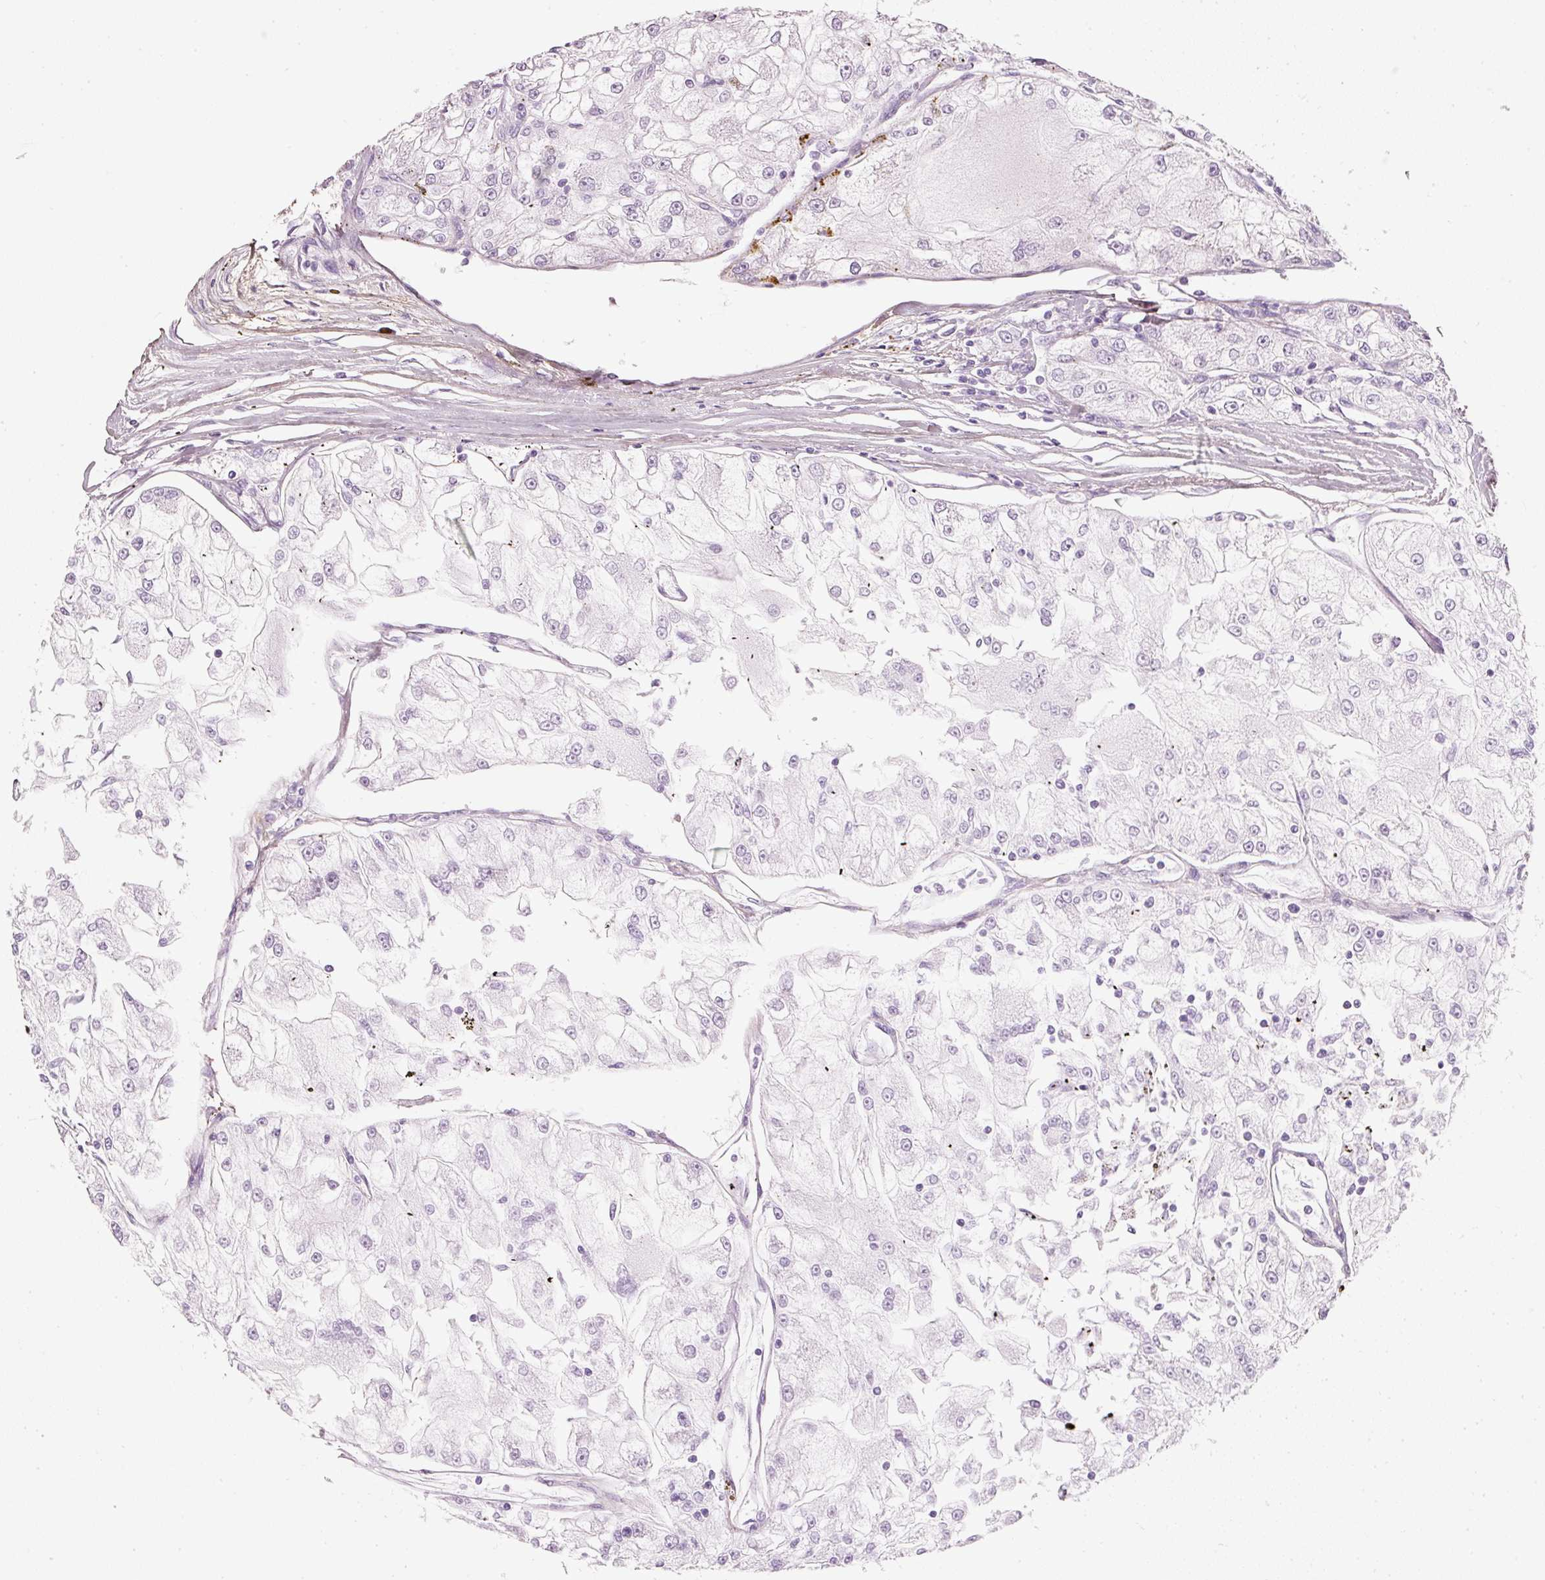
{"staining": {"intensity": "negative", "quantity": "none", "location": "none"}, "tissue": "renal cancer", "cell_type": "Tumor cells", "image_type": "cancer", "snomed": [{"axis": "morphology", "description": "Adenocarcinoma, NOS"}, {"axis": "topography", "description": "Kidney"}], "caption": "High magnification brightfield microscopy of adenocarcinoma (renal) stained with DAB (3,3'-diaminobenzidine) (brown) and counterstained with hematoxylin (blue): tumor cells show no significant expression.", "gene": "PDXDC1", "patient": {"sex": "female", "age": 72}}